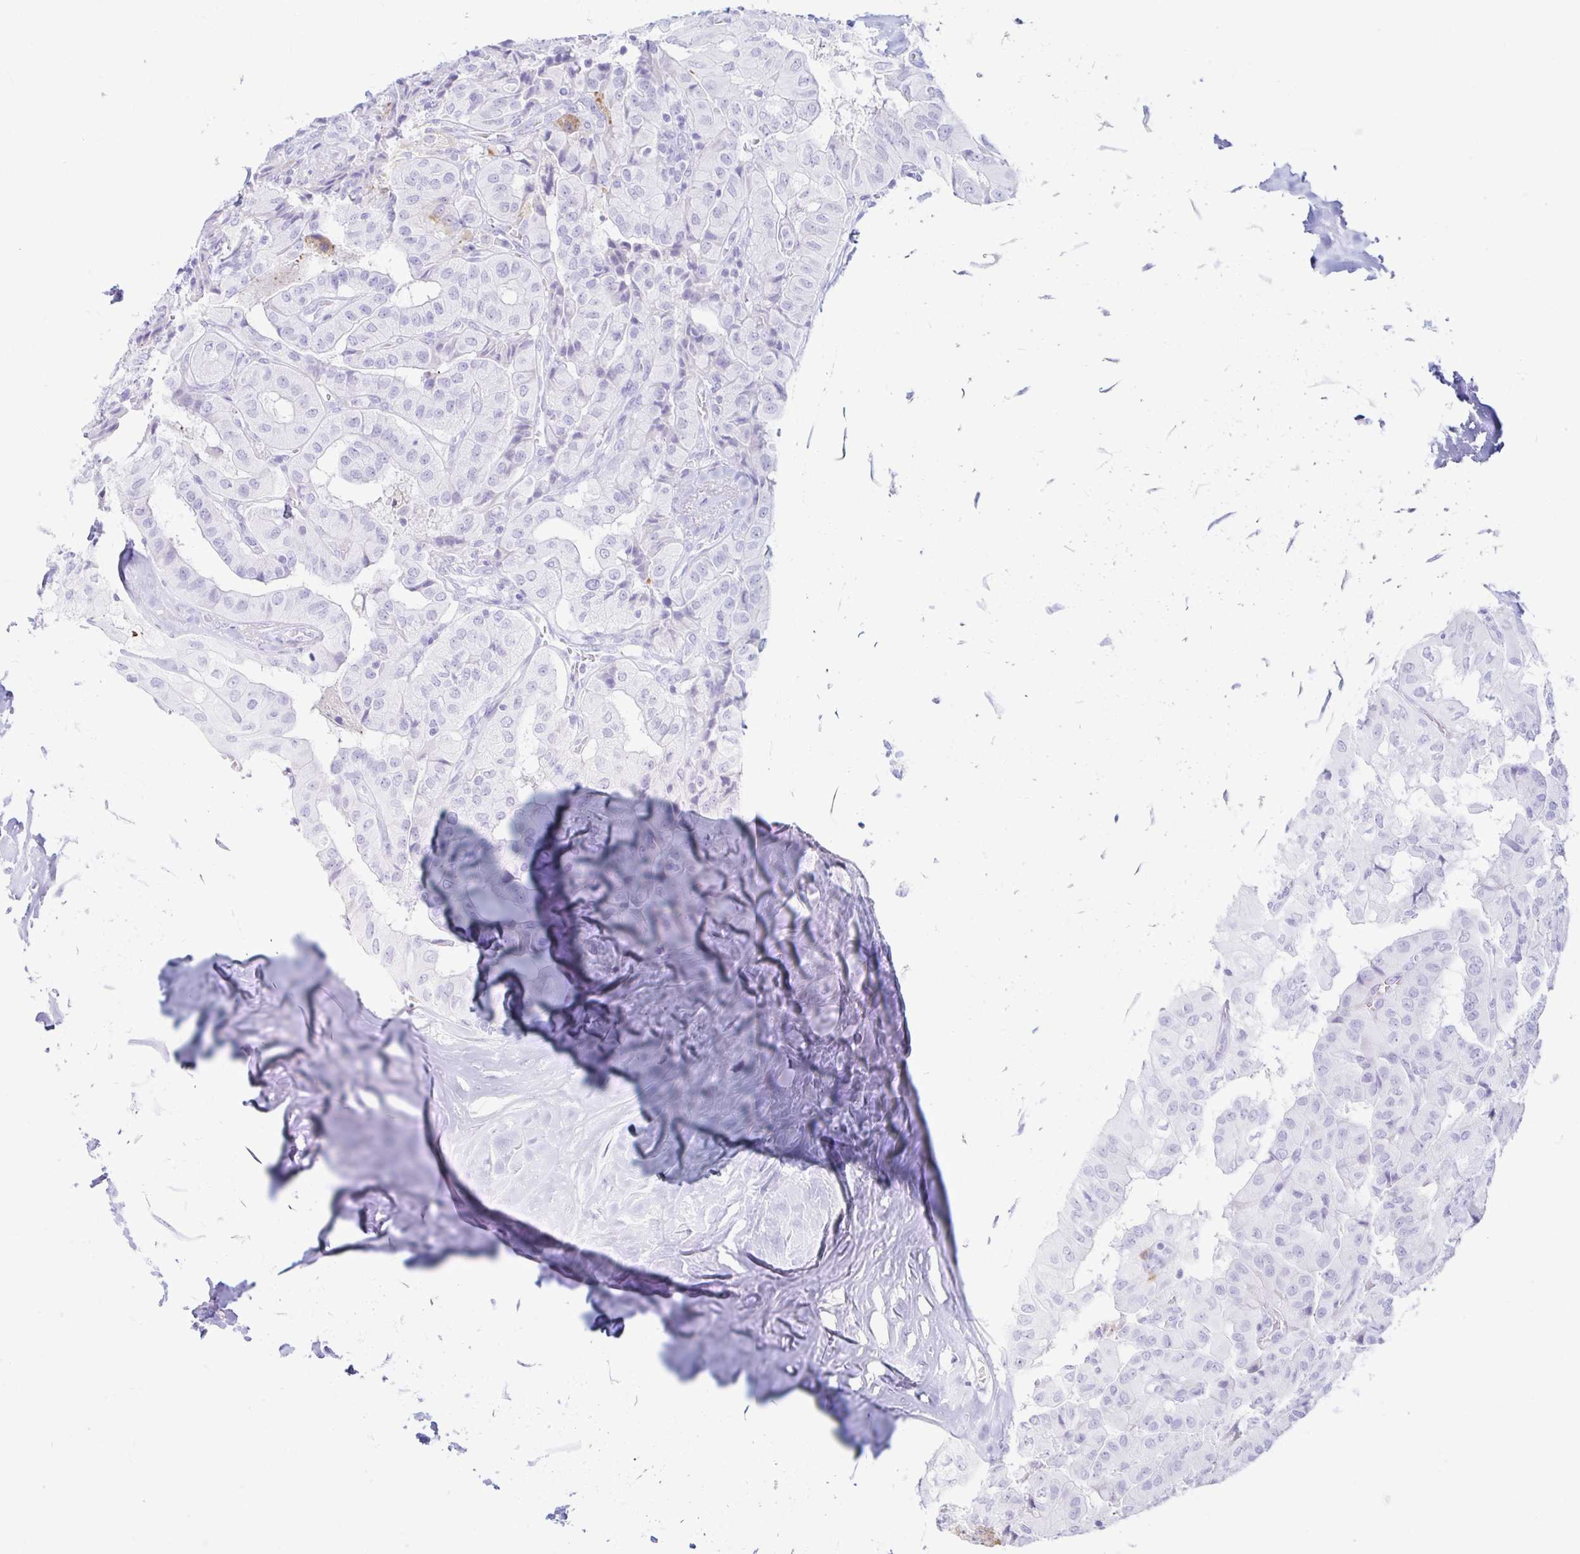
{"staining": {"intensity": "negative", "quantity": "none", "location": "none"}, "tissue": "thyroid cancer", "cell_type": "Tumor cells", "image_type": "cancer", "snomed": [{"axis": "morphology", "description": "Normal tissue, NOS"}, {"axis": "morphology", "description": "Papillary adenocarcinoma, NOS"}, {"axis": "topography", "description": "Thyroid gland"}], "caption": "The photomicrograph exhibits no staining of tumor cells in thyroid cancer (papillary adenocarcinoma). Brightfield microscopy of immunohistochemistry (IHC) stained with DAB (brown) and hematoxylin (blue), captured at high magnification.", "gene": "ERICH6", "patient": {"sex": "female", "age": 59}}